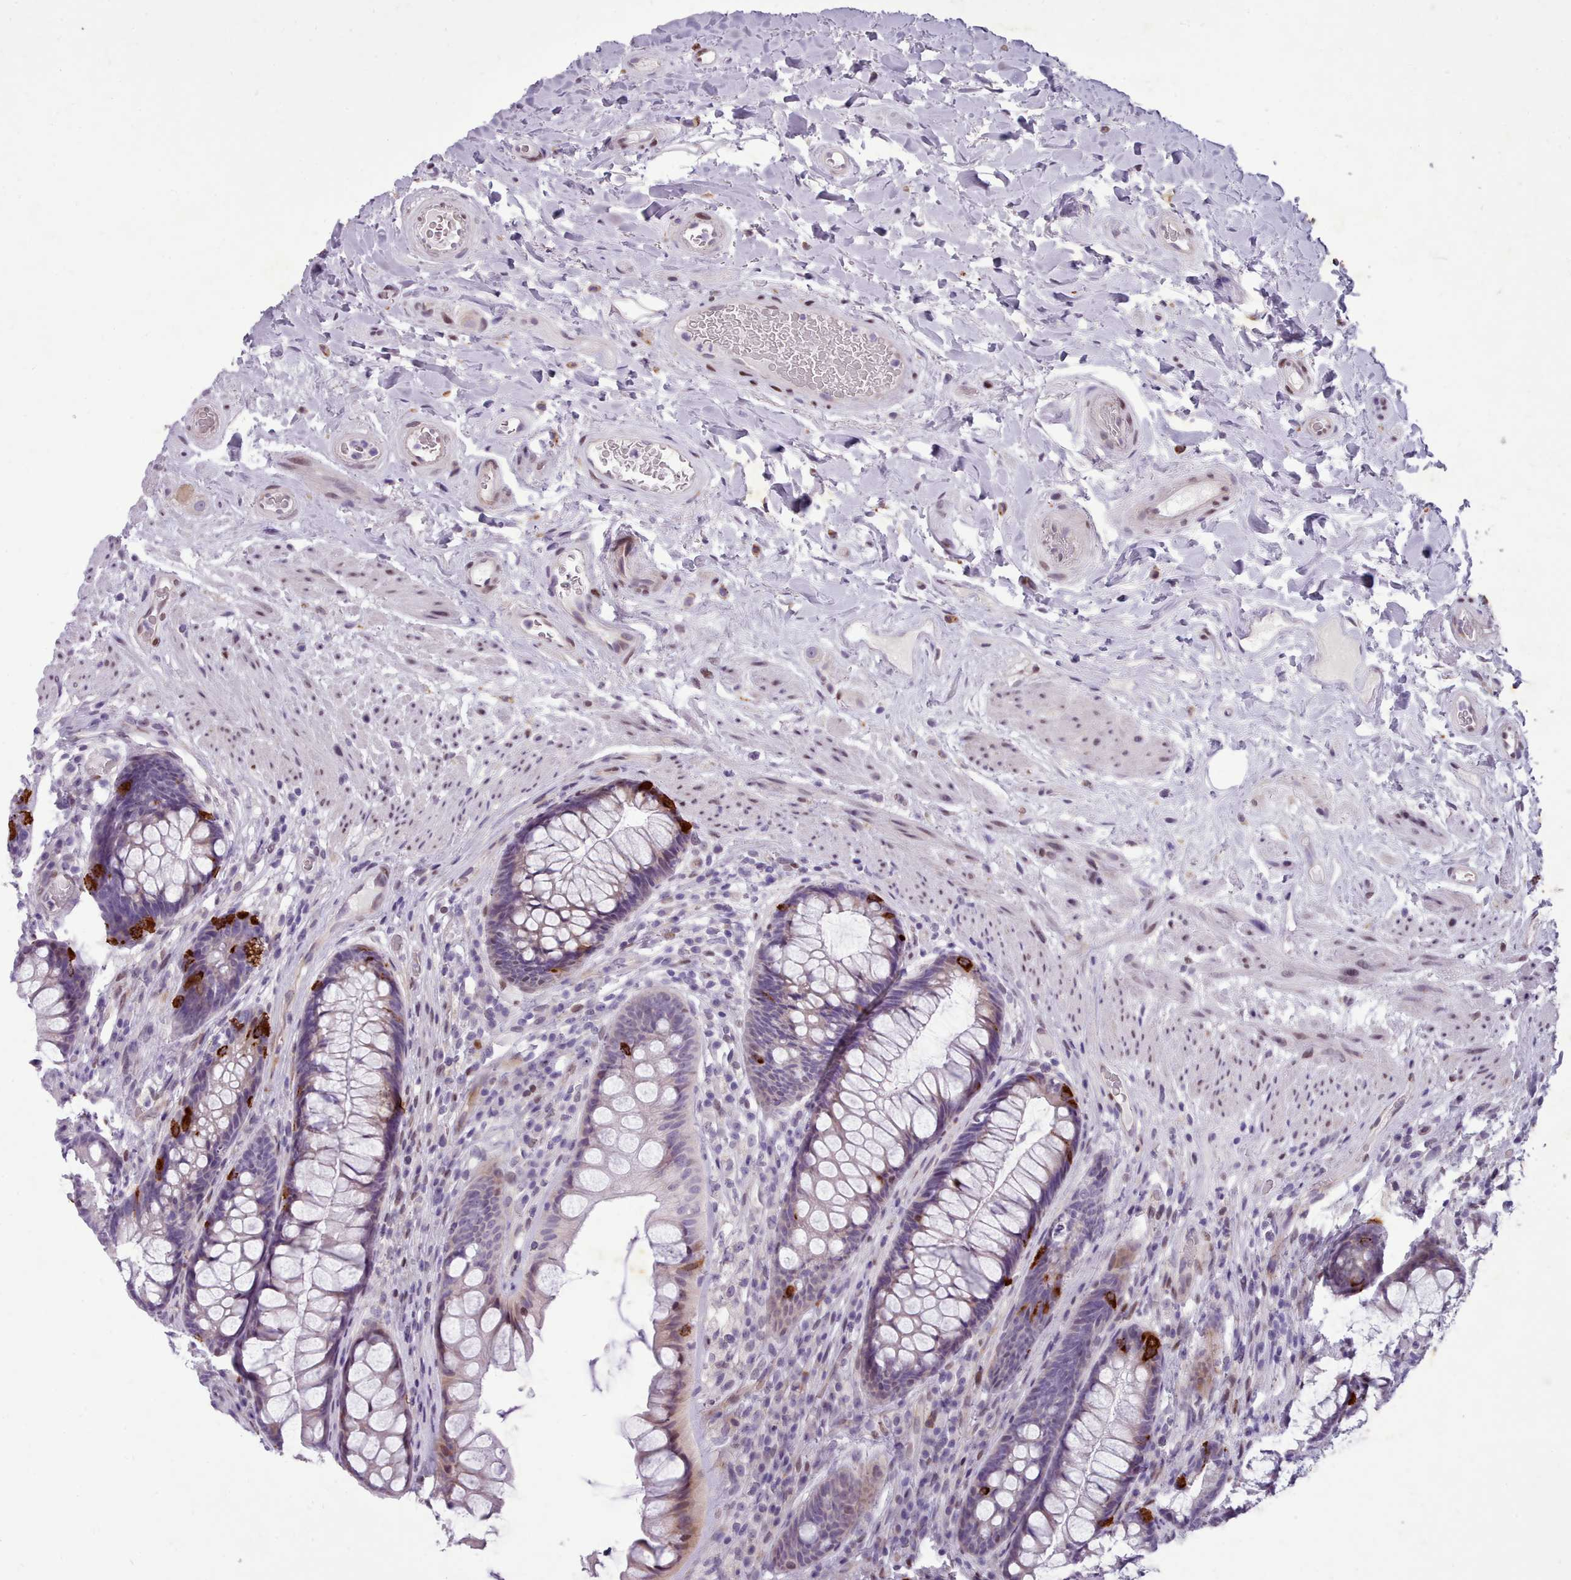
{"staining": {"intensity": "strong", "quantity": "<25%", "location": "cytoplasmic/membranous"}, "tissue": "rectum", "cell_type": "Glandular cells", "image_type": "normal", "snomed": [{"axis": "morphology", "description": "Normal tissue, NOS"}, {"axis": "topography", "description": "Rectum"}], "caption": "Strong cytoplasmic/membranous staining is present in approximately <25% of glandular cells in unremarkable rectum.", "gene": "KCNT2", "patient": {"sex": "male", "age": 74}}